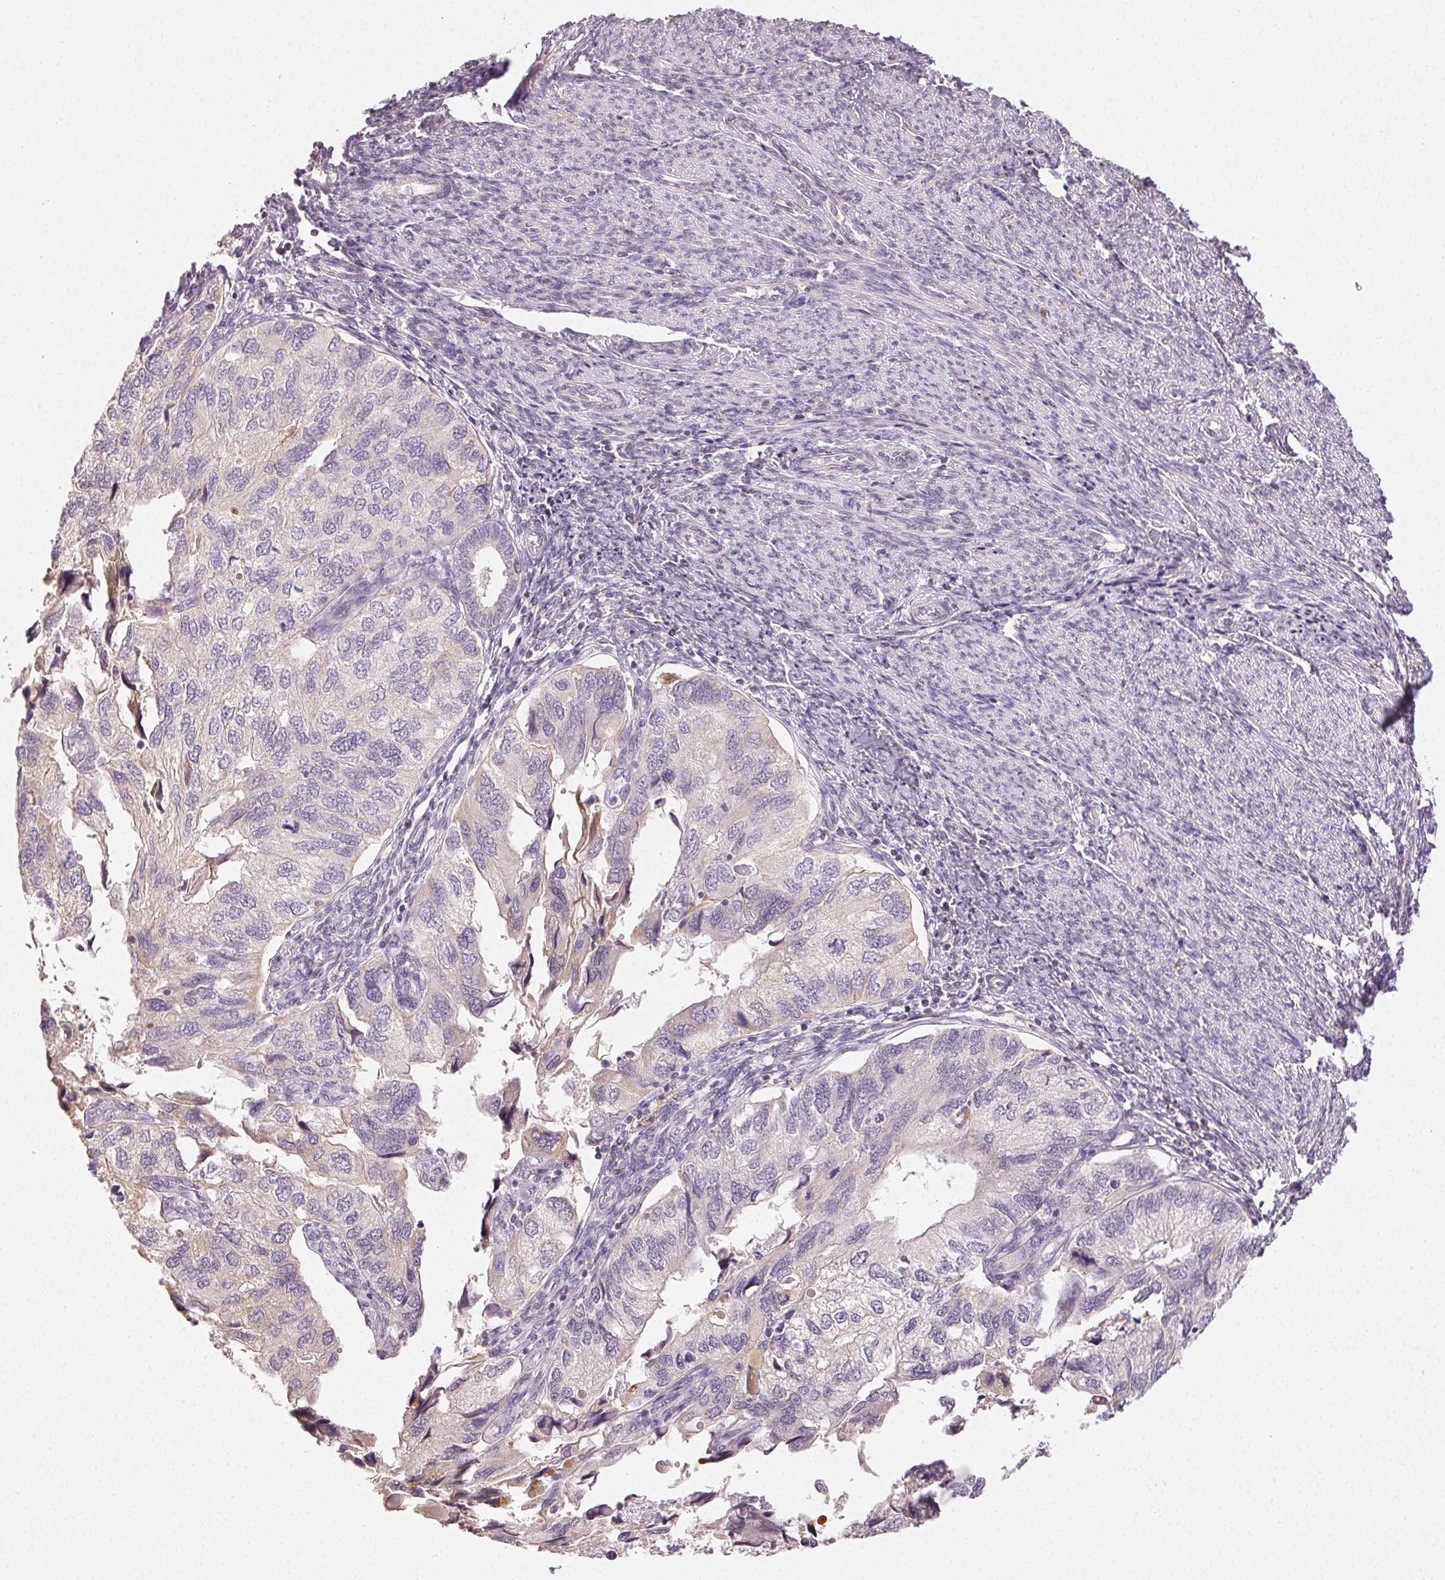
{"staining": {"intensity": "negative", "quantity": "none", "location": "none"}, "tissue": "endometrial cancer", "cell_type": "Tumor cells", "image_type": "cancer", "snomed": [{"axis": "morphology", "description": "Carcinoma, NOS"}, {"axis": "topography", "description": "Uterus"}], "caption": "Immunohistochemistry of human endometrial cancer shows no staining in tumor cells.", "gene": "CLASP1", "patient": {"sex": "female", "age": 76}}